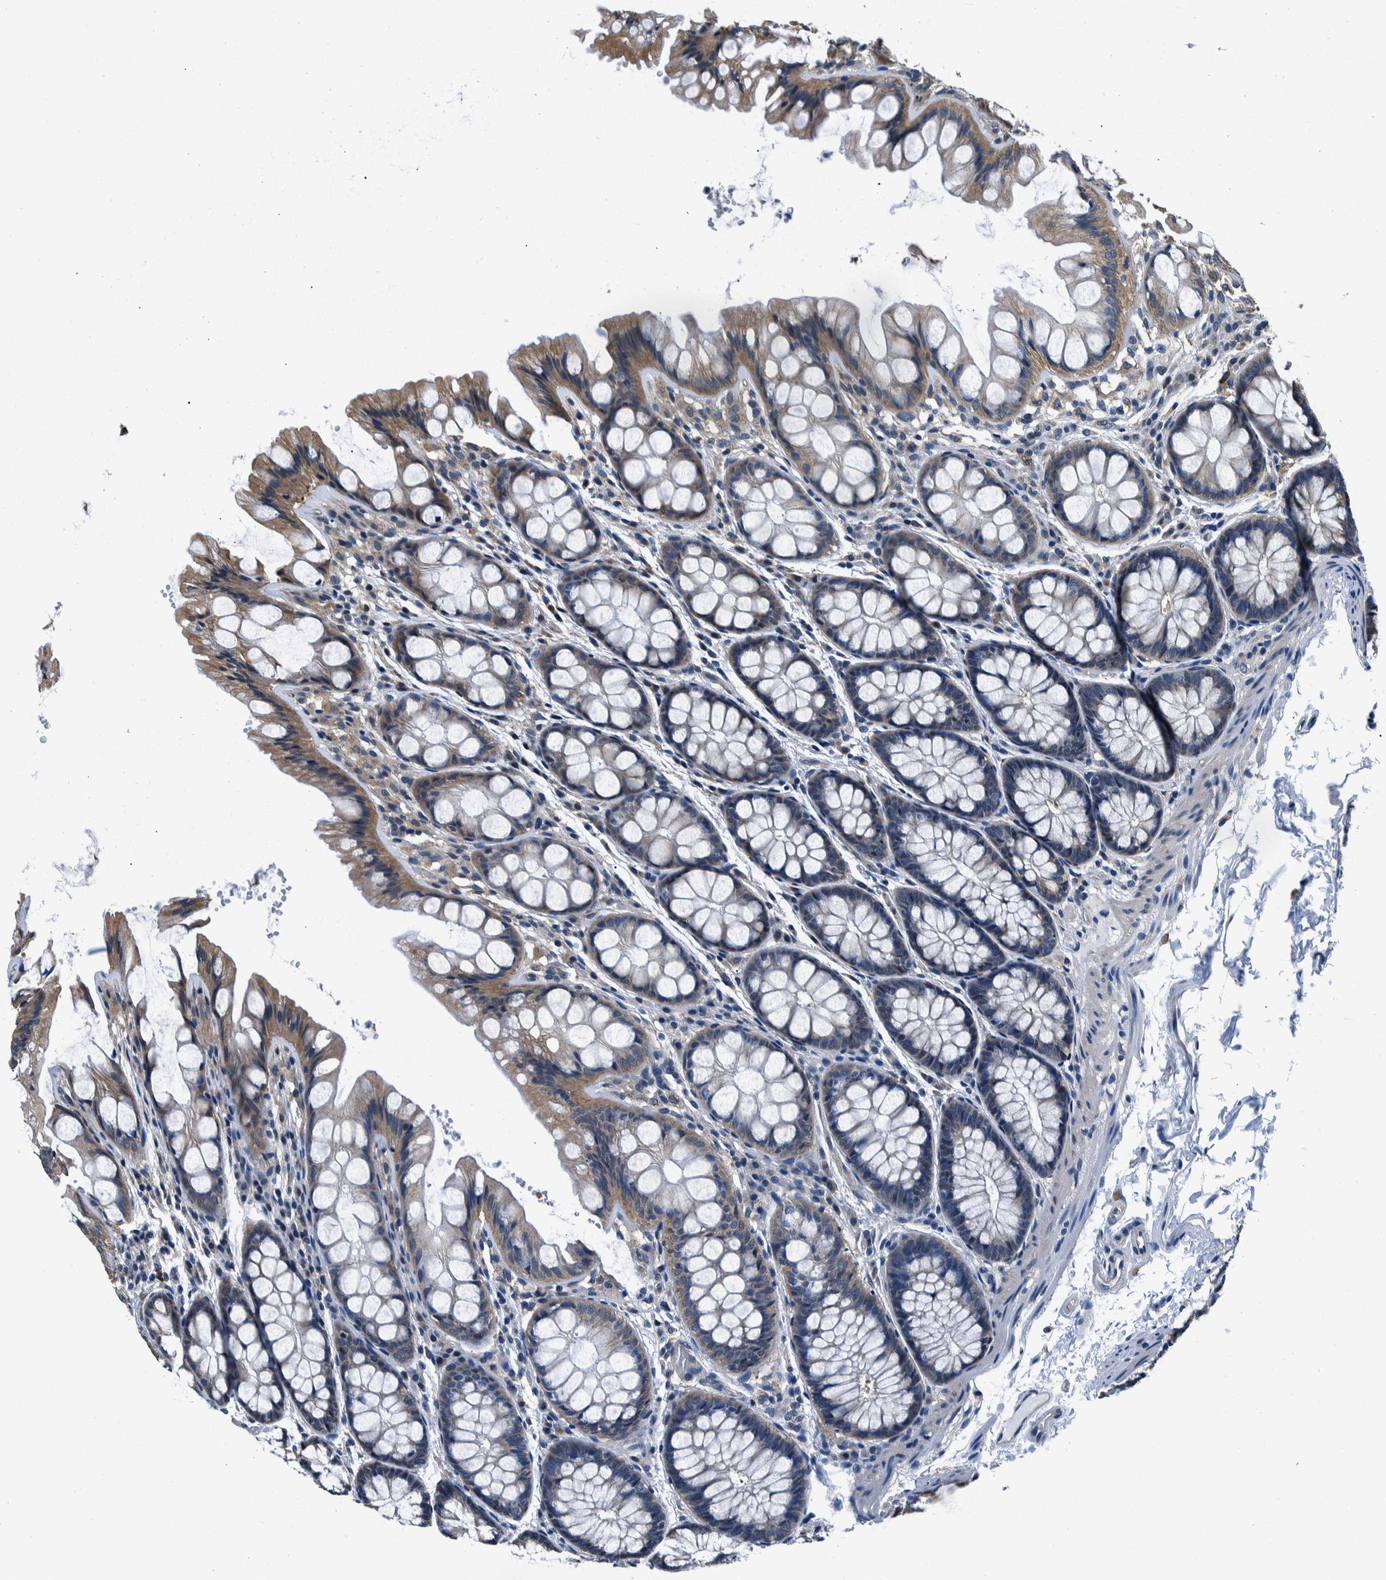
{"staining": {"intensity": "negative", "quantity": "none", "location": "none"}, "tissue": "colon", "cell_type": "Endothelial cells", "image_type": "normal", "snomed": [{"axis": "morphology", "description": "Normal tissue, NOS"}, {"axis": "topography", "description": "Colon"}], "caption": "IHC photomicrograph of benign colon: colon stained with DAB (3,3'-diaminobenzidine) displays no significant protein staining in endothelial cells.", "gene": "NIBAN2", "patient": {"sex": "male", "age": 47}}